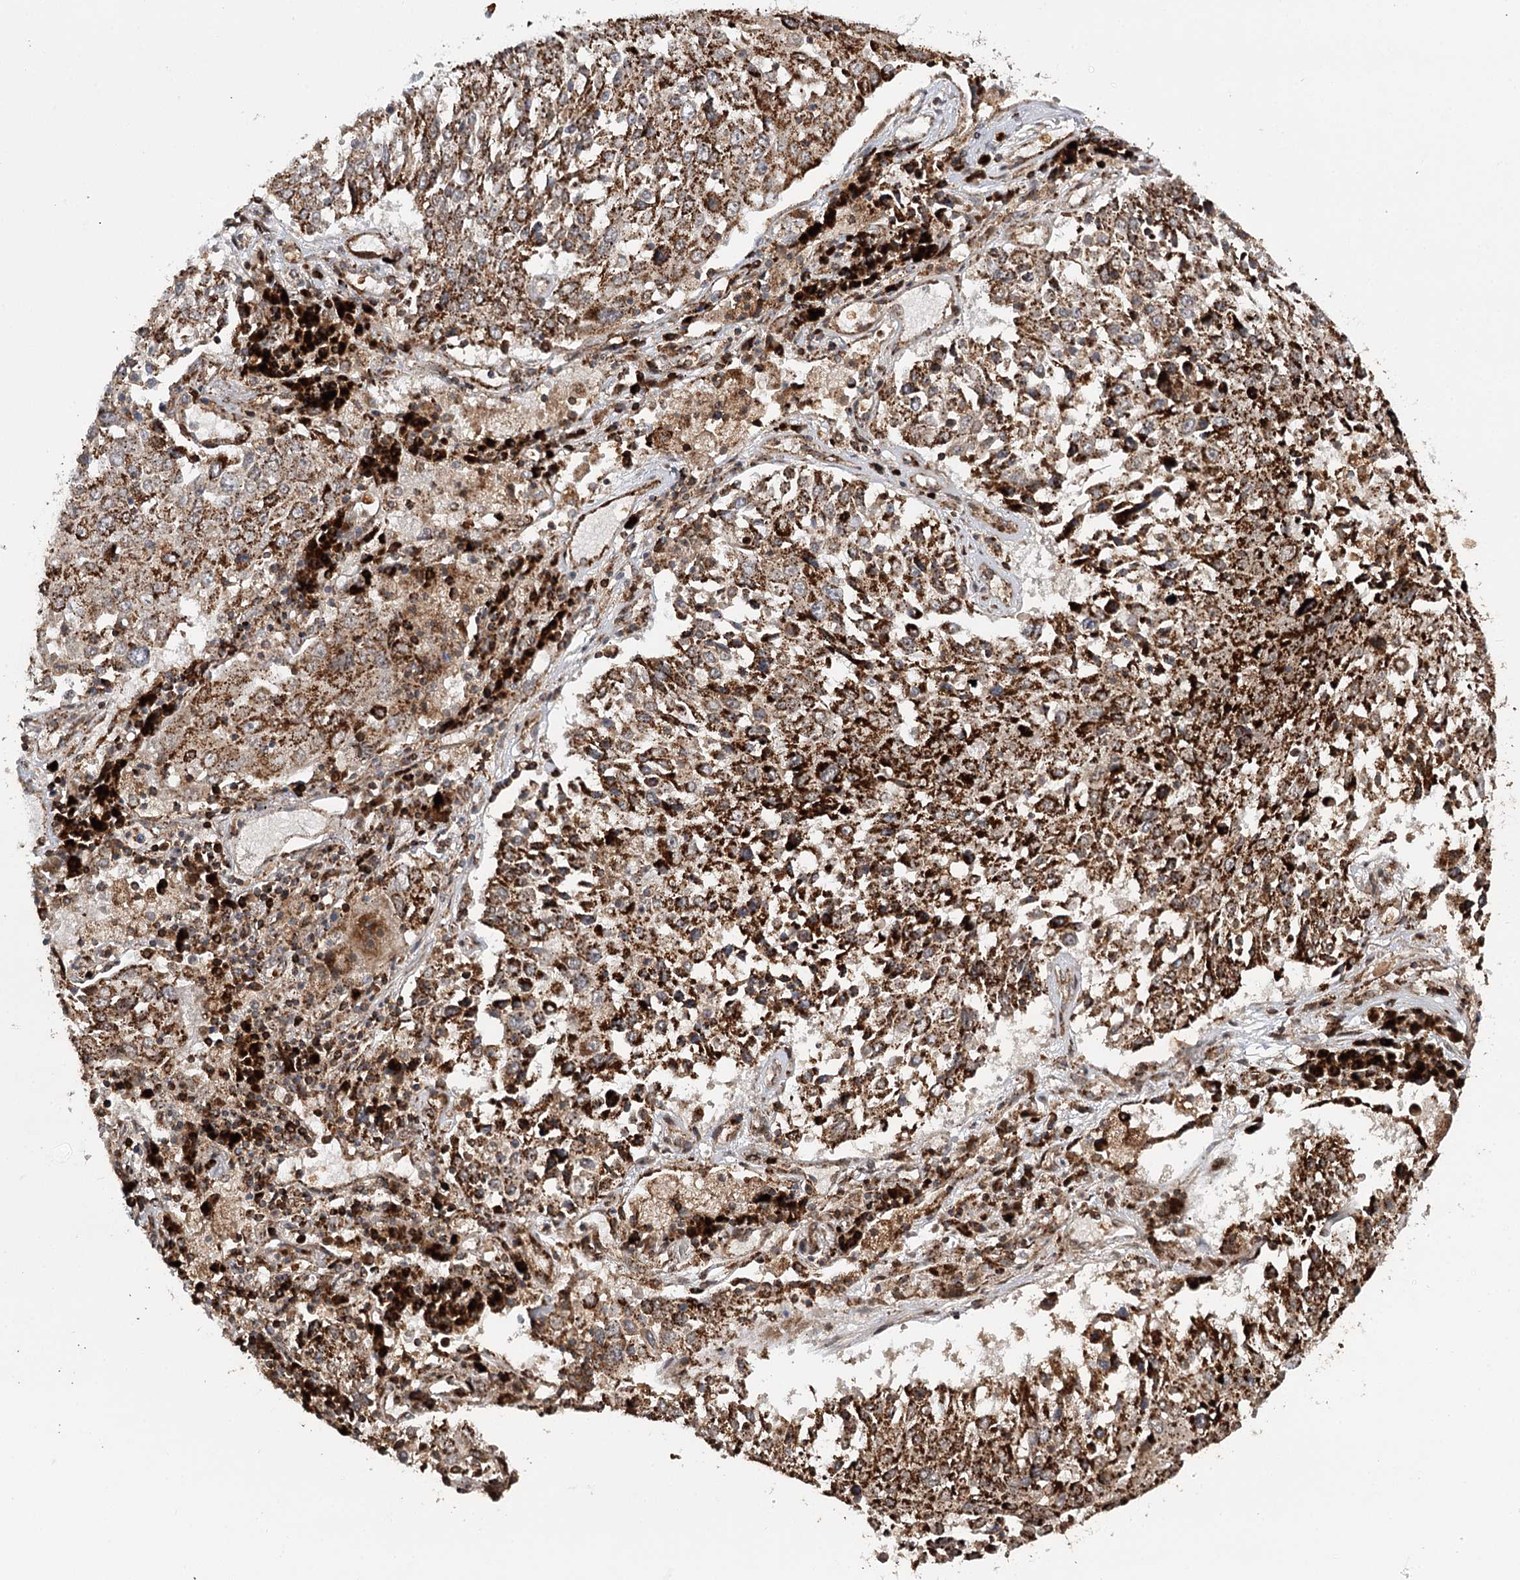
{"staining": {"intensity": "moderate", "quantity": ">75%", "location": "cytoplasmic/membranous"}, "tissue": "lung cancer", "cell_type": "Tumor cells", "image_type": "cancer", "snomed": [{"axis": "morphology", "description": "Squamous cell carcinoma, NOS"}, {"axis": "topography", "description": "Lung"}], "caption": "A medium amount of moderate cytoplasmic/membranous positivity is appreciated in approximately >75% of tumor cells in lung cancer tissue.", "gene": "ZNRF3", "patient": {"sex": "male", "age": 65}}